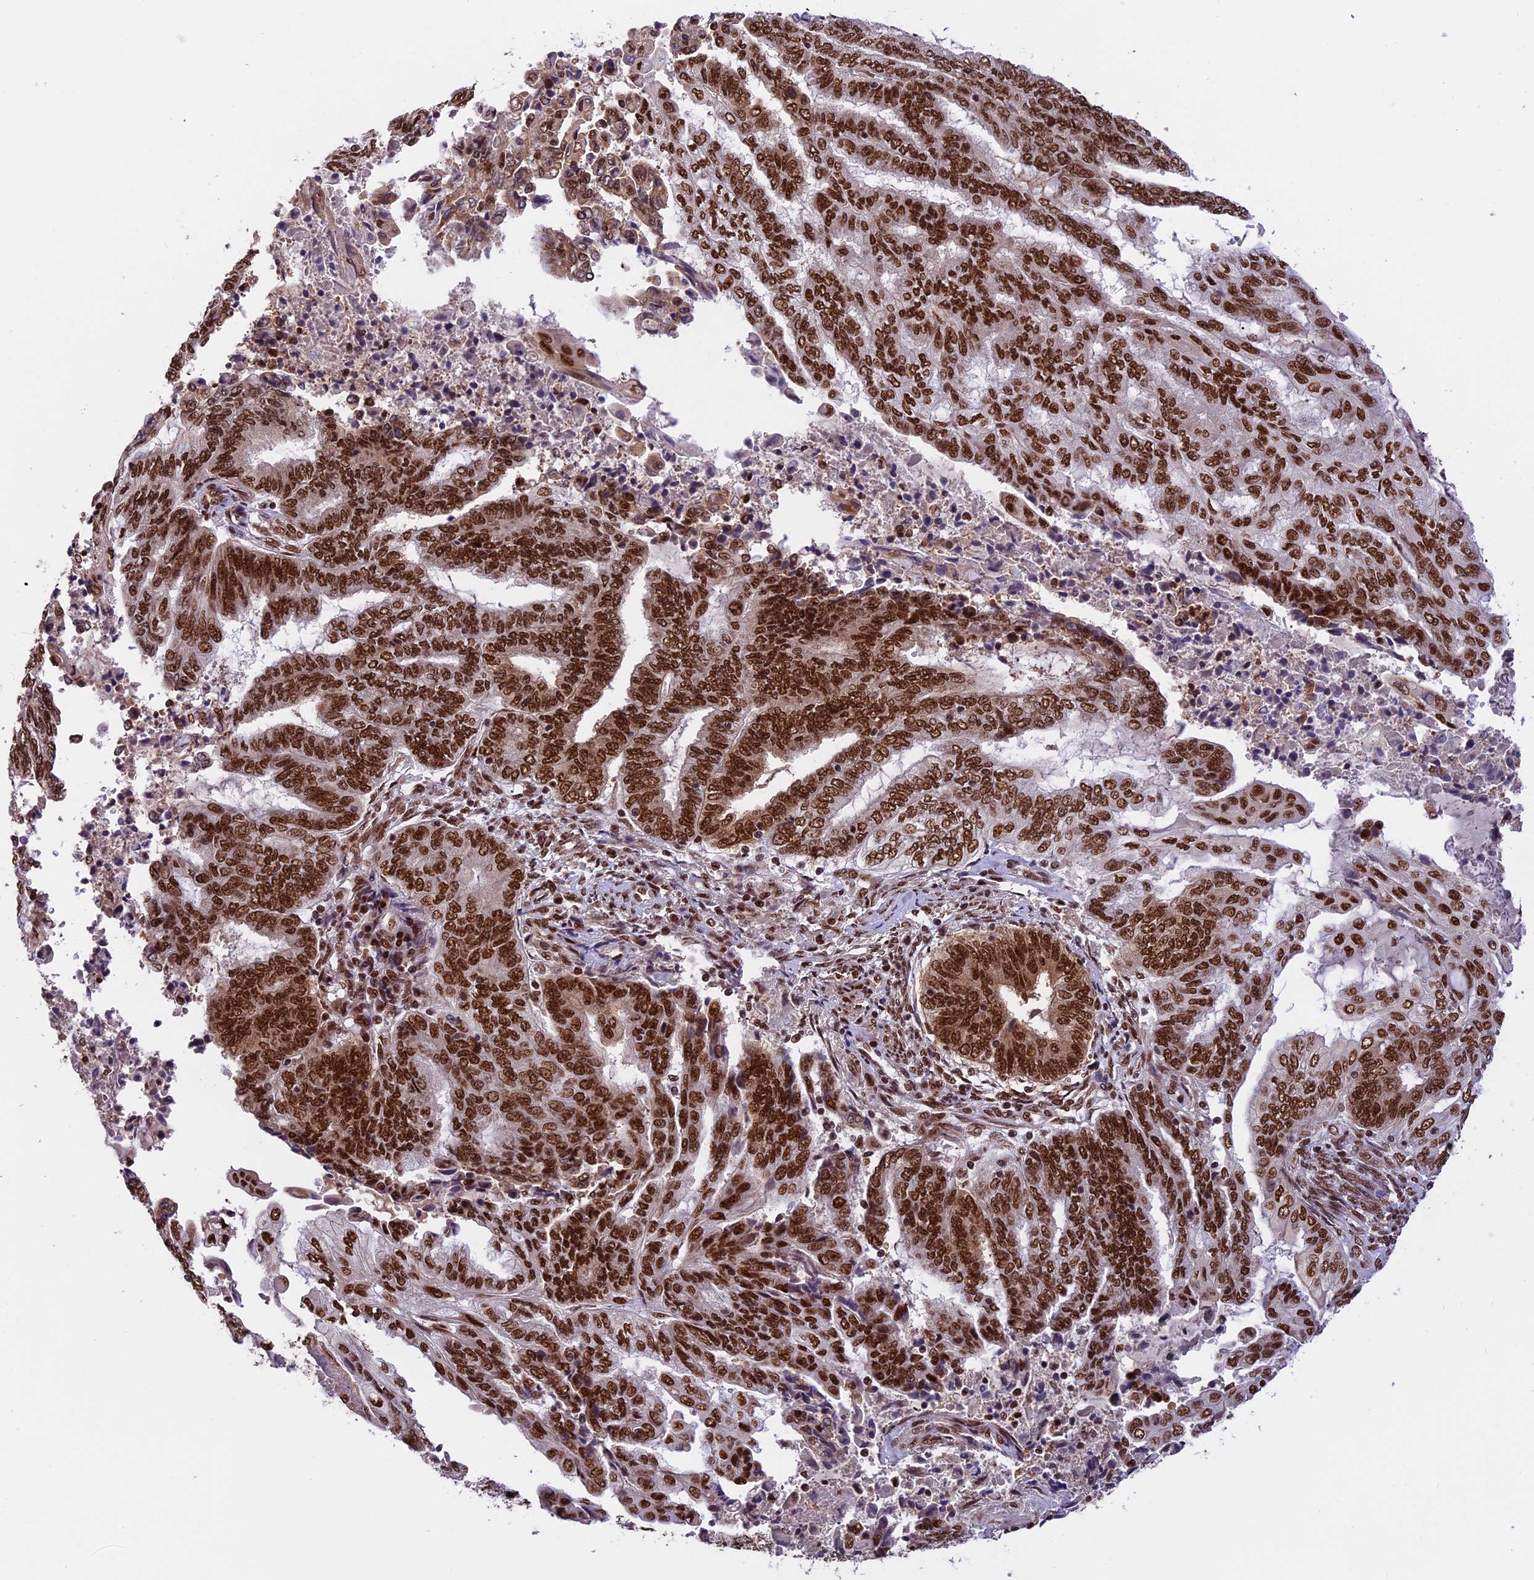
{"staining": {"intensity": "strong", "quantity": ">75%", "location": "nuclear"}, "tissue": "endometrial cancer", "cell_type": "Tumor cells", "image_type": "cancer", "snomed": [{"axis": "morphology", "description": "Adenocarcinoma, NOS"}, {"axis": "topography", "description": "Uterus"}, {"axis": "topography", "description": "Endometrium"}], "caption": "Human endometrial adenocarcinoma stained with a protein marker exhibits strong staining in tumor cells.", "gene": "RAMAC", "patient": {"sex": "female", "age": 70}}